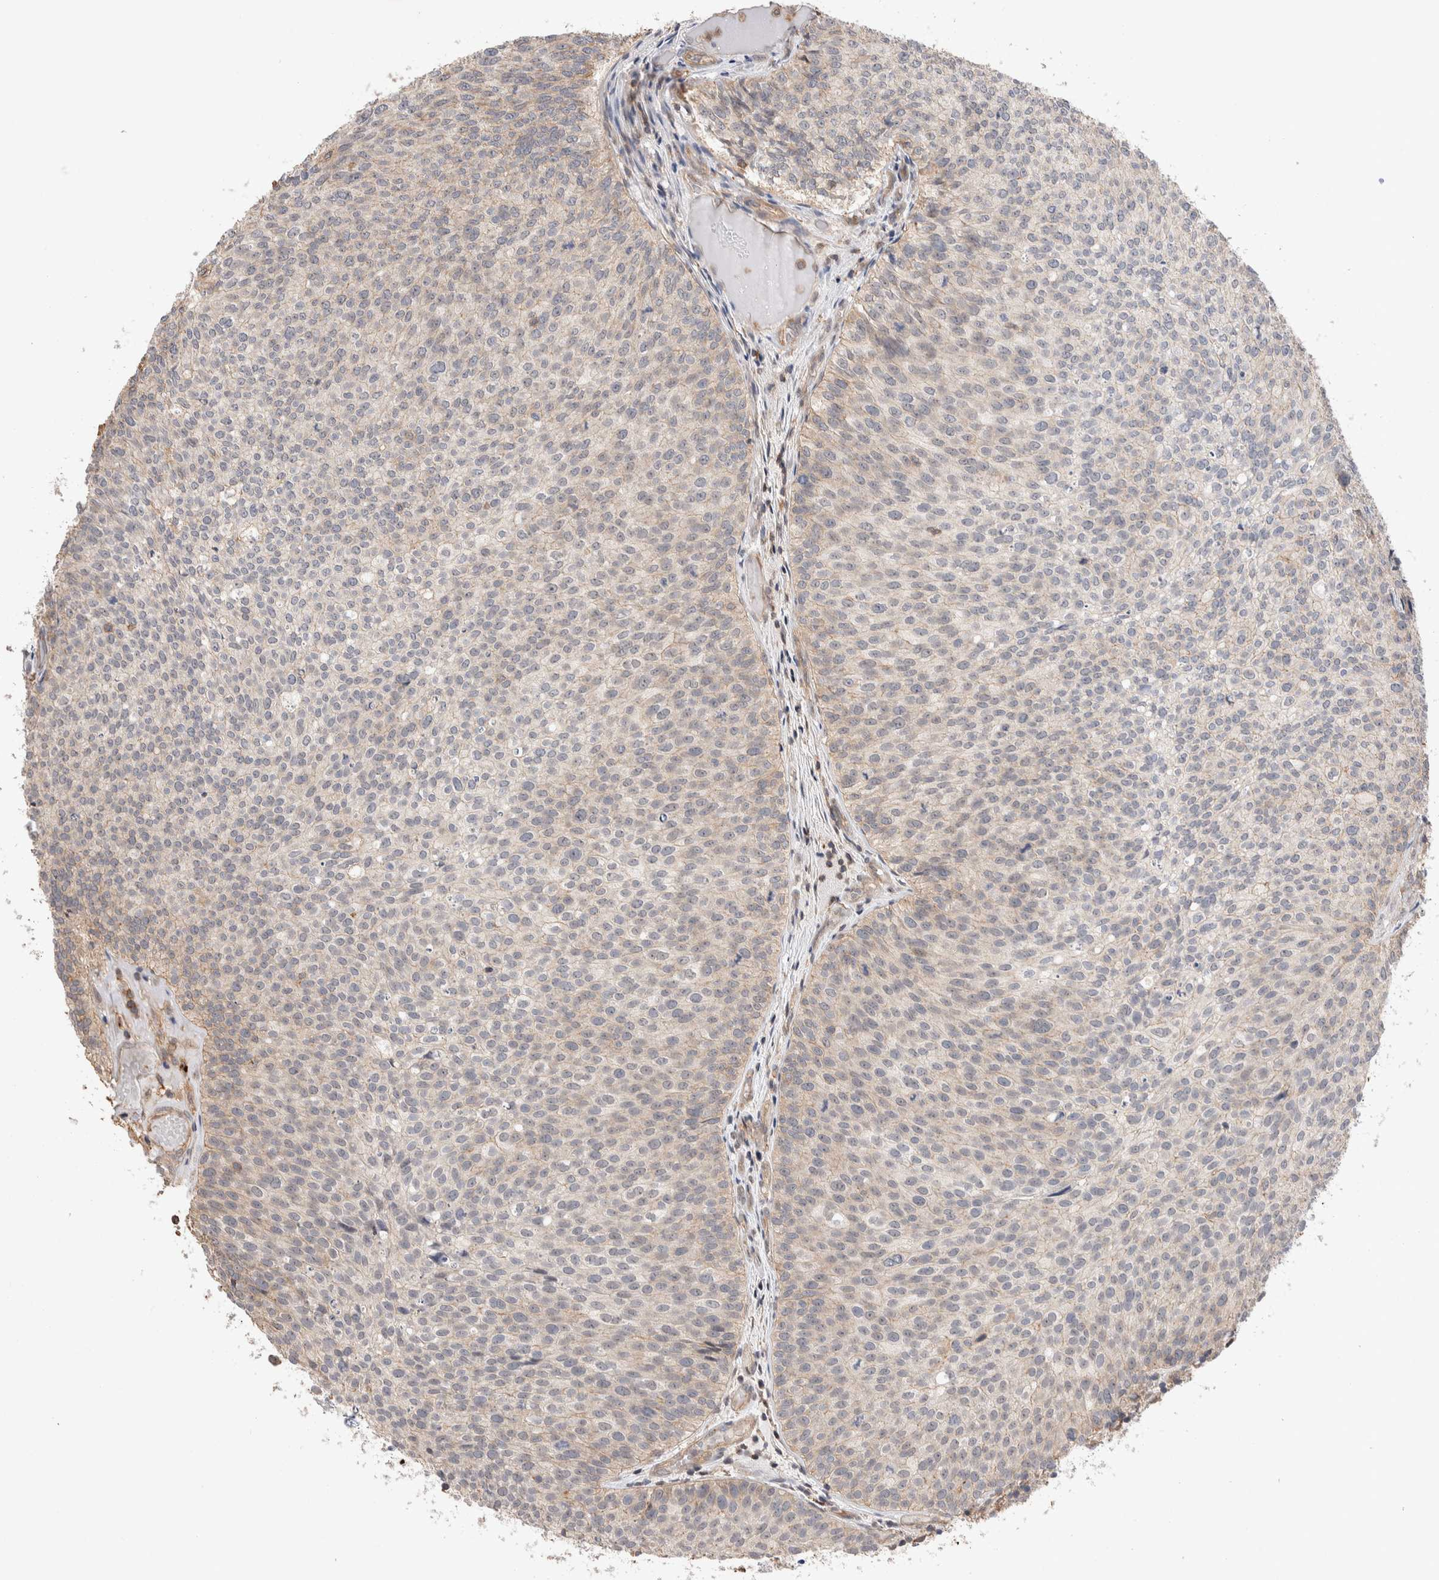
{"staining": {"intensity": "weak", "quantity": "<25%", "location": "cytoplasmic/membranous"}, "tissue": "urothelial cancer", "cell_type": "Tumor cells", "image_type": "cancer", "snomed": [{"axis": "morphology", "description": "Urothelial carcinoma, Low grade"}, {"axis": "topography", "description": "Urinary bladder"}], "caption": "Protein analysis of urothelial carcinoma (low-grade) reveals no significant staining in tumor cells. (DAB (3,3'-diaminobenzidine) immunohistochemistry with hematoxylin counter stain).", "gene": "ZNF704", "patient": {"sex": "male", "age": 86}}